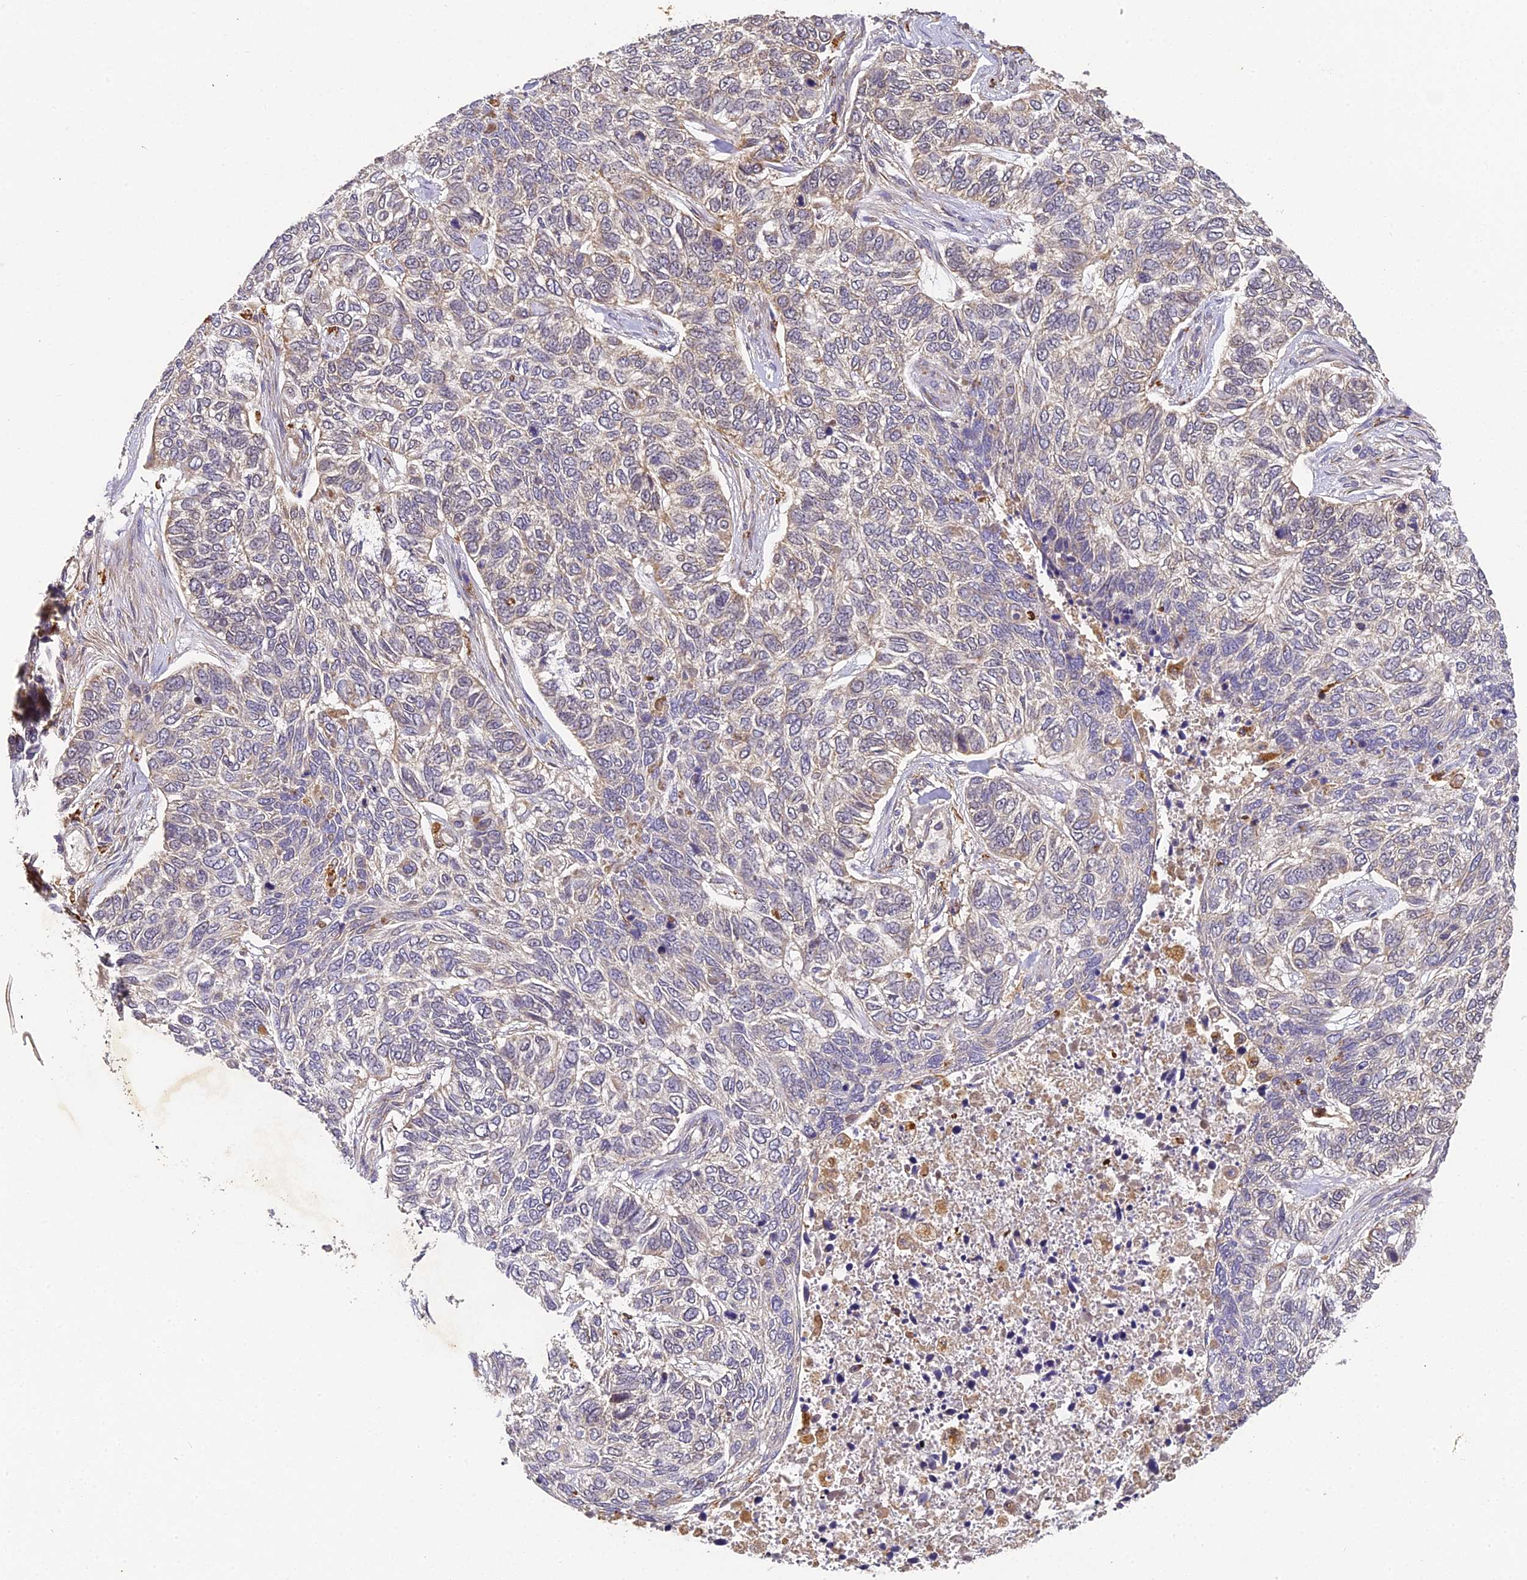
{"staining": {"intensity": "negative", "quantity": "none", "location": "none"}, "tissue": "skin cancer", "cell_type": "Tumor cells", "image_type": "cancer", "snomed": [{"axis": "morphology", "description": "Basal cell carcinoma"}, {"axis": "topography", "description": "Skin"}], "caption": "An IHC micrograph of skin cancer (basal cell carcinoma) is shown. There is no staining in tumor cells of skin cancer (basal cell carcinoma).", "gene": "YAE1", "patient": {"sex": "female", "age": 65}}